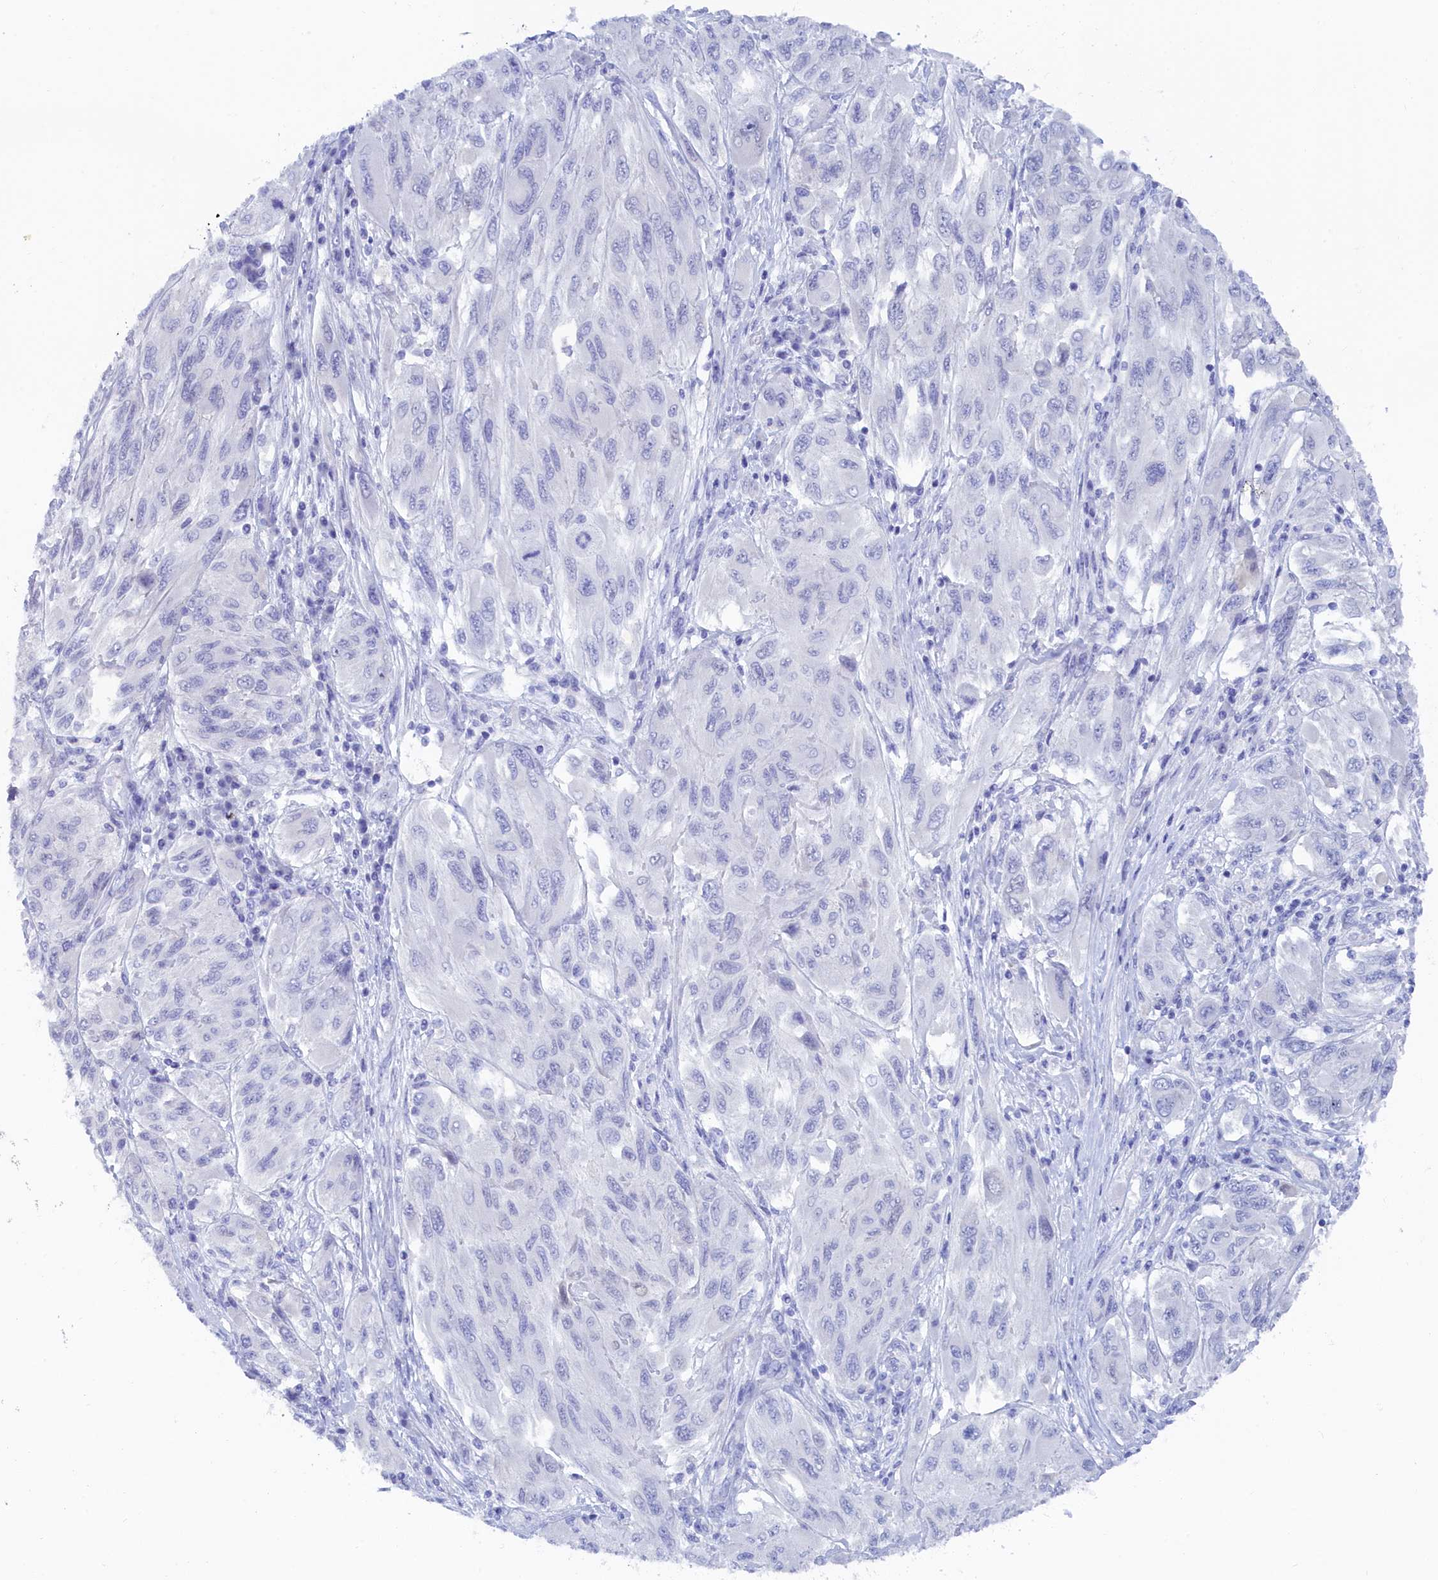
{"staining": {"intensity": "negative", "quantity": "none", "location": "none"}, "tissue": "melanoma", "cell_type": "Tumor cells", "image_type": "cancer", "snomed": [{"axis": "morphology", "description": "Malignant melanoma, NOS"}, {"axis": "topography", "description": "Skin"}], "caption": "This is a image of IHC staining of melanoma, which shows no staining in tumor cells.", "gene": "TRIM10", "patient": {"sex": "female", "age": 91}}